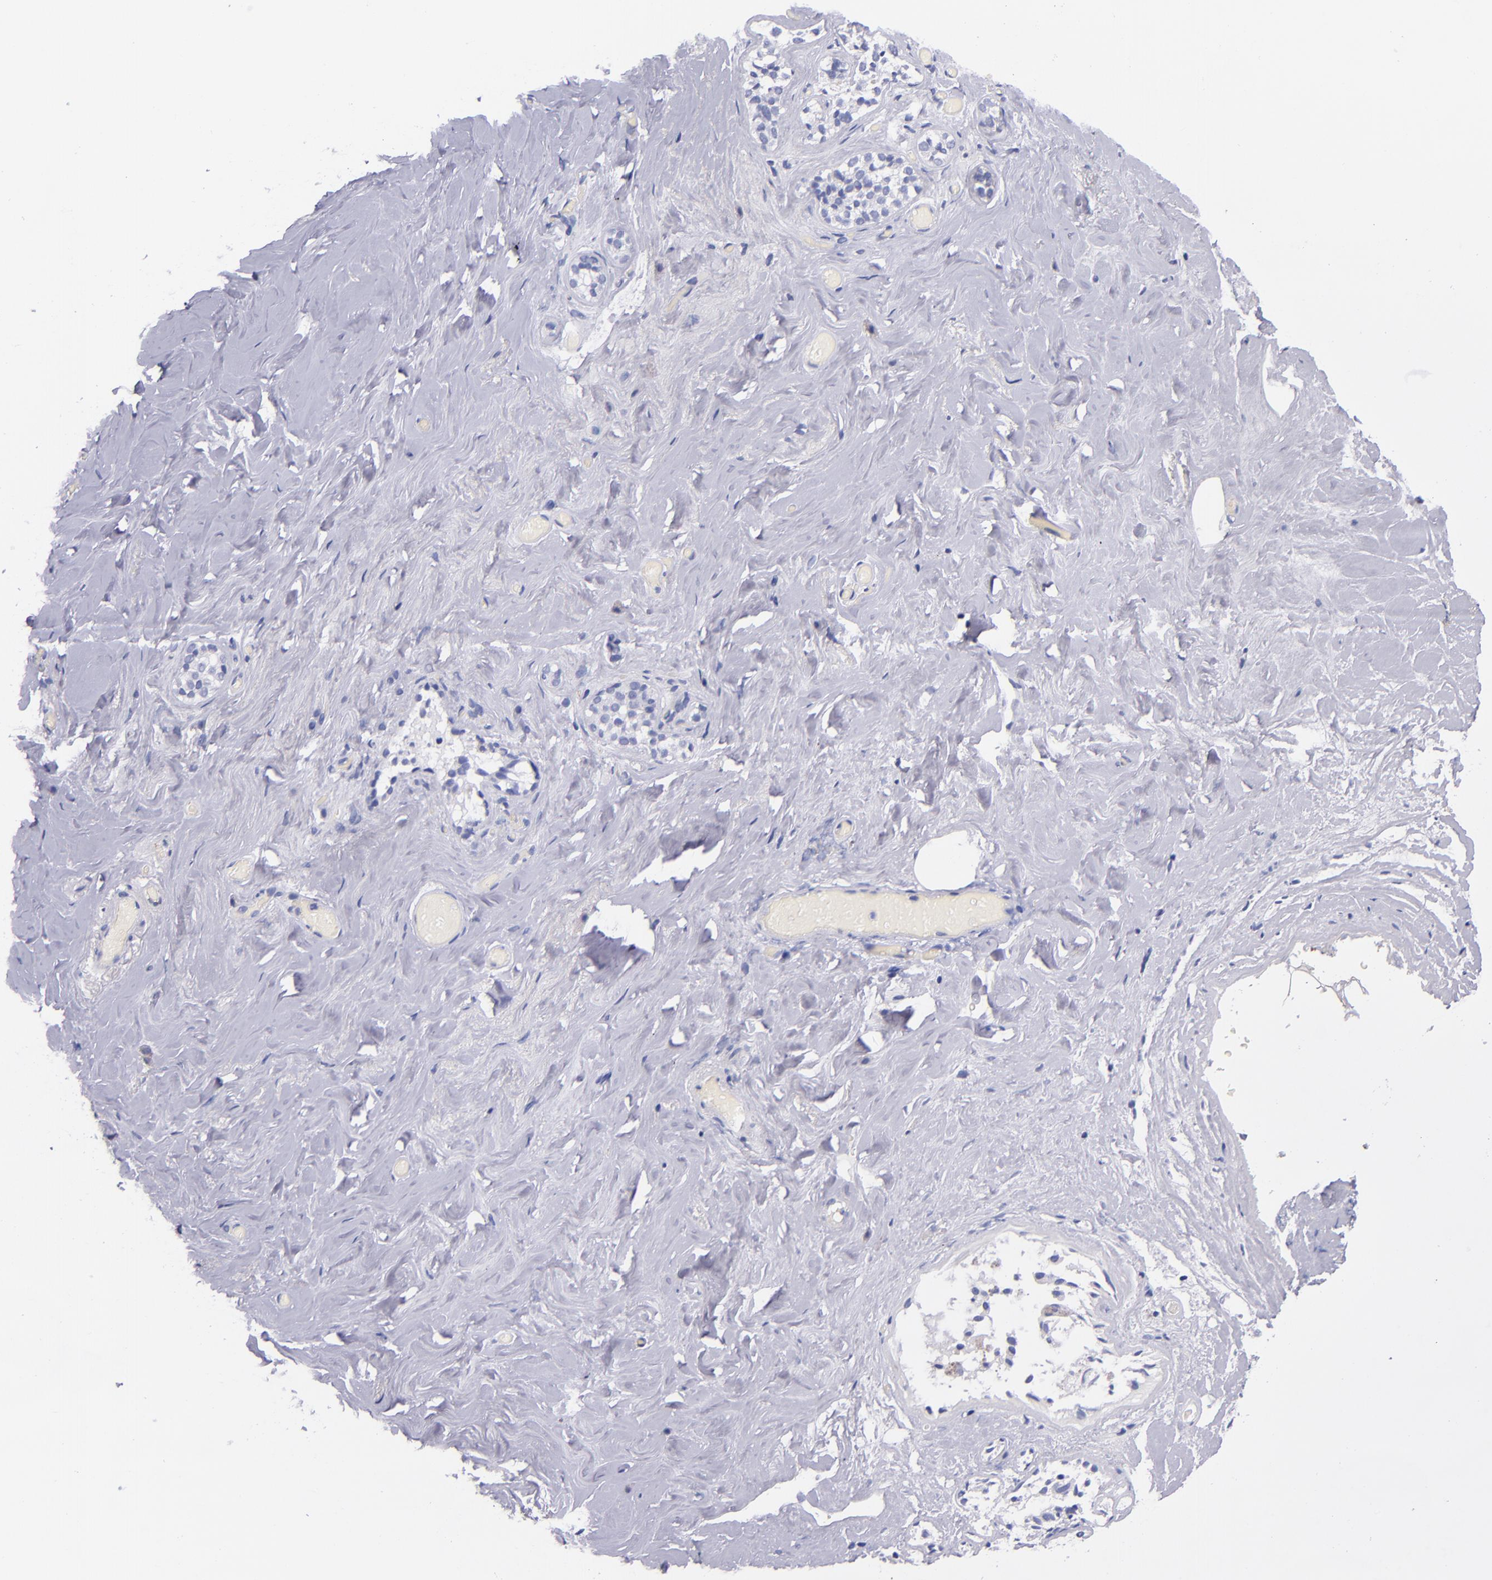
{"staining": {"intensity": "negative", "quantity": "none", "location": "none"}, "tissue": "breast", "cell_type": "Adipocytes", "image_type": "normal", "snomed": [{"axis": "morphology", "description": "Normal tissue, NOS"}, {"axis": "topography", "description": "Breast"}], "caption": "Immunohistochemistry (IHC) micrograph of unremarkable breast: breast stained with DAB demonstrates no significant protein staining in adipocytes.", "gene": "NOS3", "patient": {"sex": "female", "age": 75}}